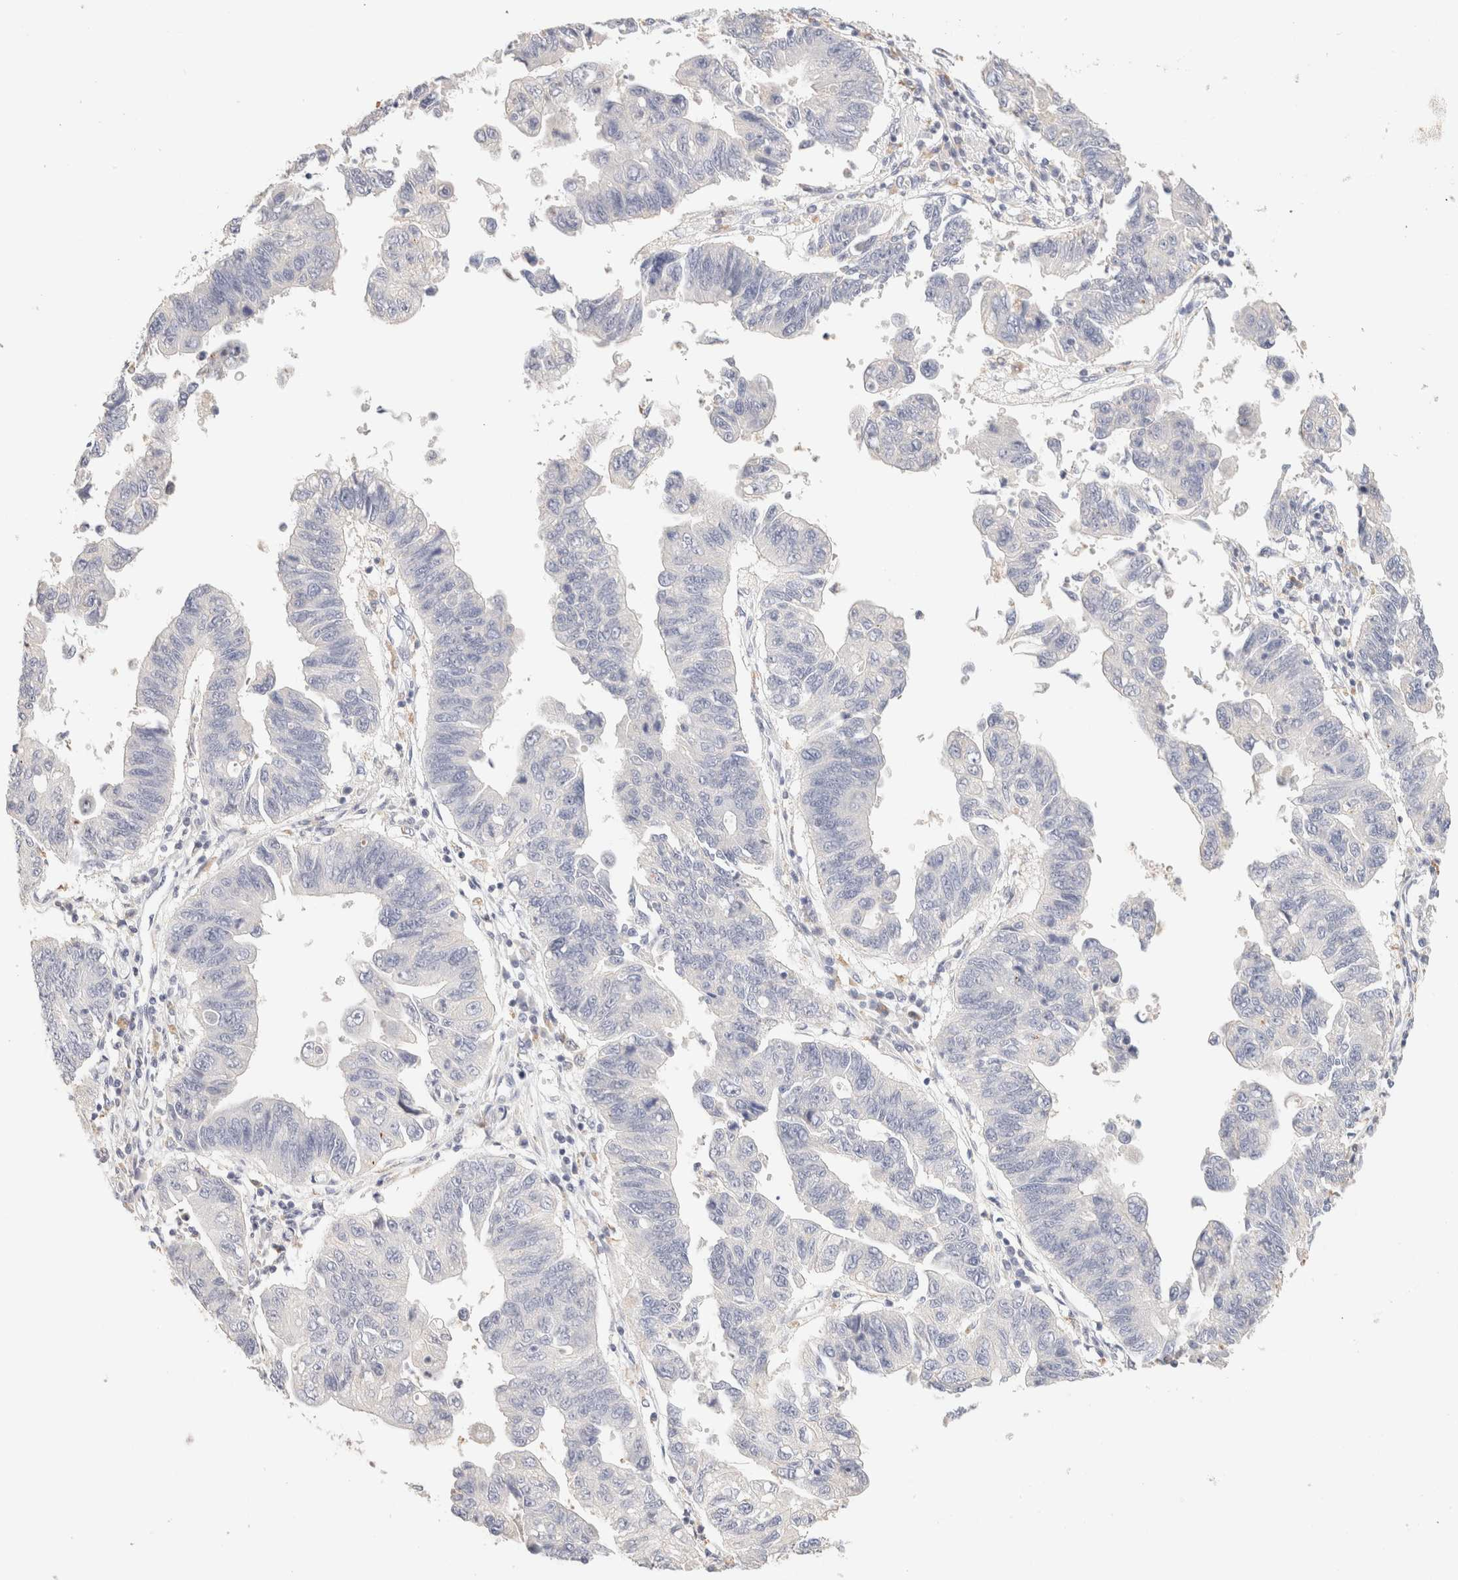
{"staining": {"intensity": "negative", "quantity": "none", "location": "none"}, "tissue": "stomach cancer", "cell_type": "Tumor cells", "image_type": "cancer", "snomed": [{"axis": "morphology", "description": "Adenocarcinoma, NOS"}, {"axis": "topography", "description": "Stomach"}], "caption": "Immunohistochemistry (IHC) of human adenocarcinoma (stomach) reveals no staining in tumor cells.", "gene": "SCGB2A2", "patient": {"sex": "male", "age": 59}}